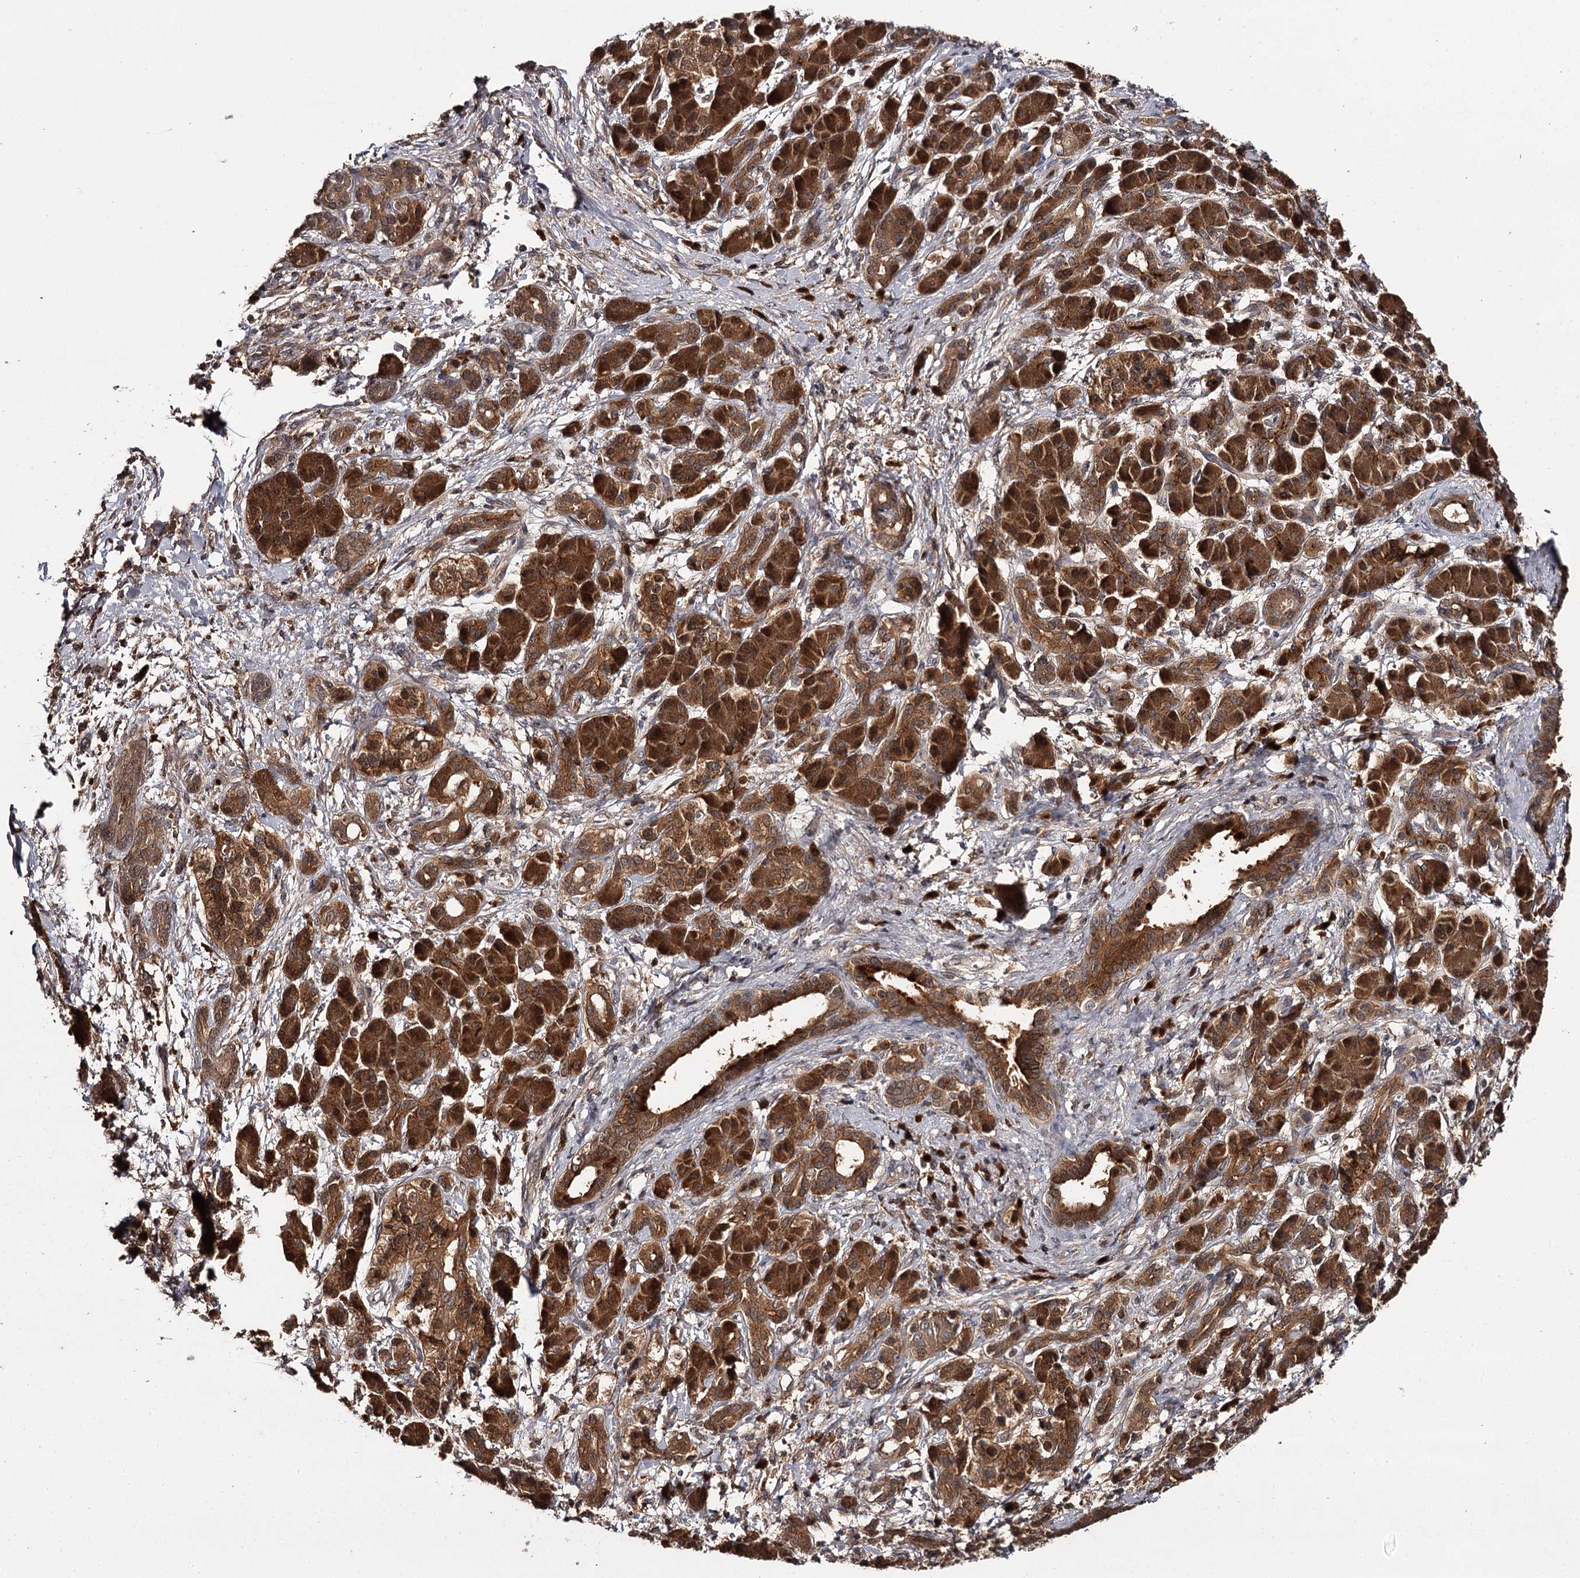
{"staining": {"intensity": "strong", "quantity": ">75%", "location": "cytoplasmic/membranous"}, "tissue": "pancreatic cancer", "cell_type": "Tumor cells", "image_type": "cancer", "snomed": [{"axis": "morphology", "description": "Adenocarcinoma, NOS"}, {"axis": "topography", "description": "Pancreas"}], "caption": "IHC image of neoplastic tissue: human pancreatic cancer (adenocarcinoma) stained using IHC shows high levels of strong protein expression localized specifically in the cytoplasmic/membranous of tumor cells, appearing as a cytoplasmic/membranous brown color.", "gene": "TTC12", "patient": {"sex": "female", "age": 55}}